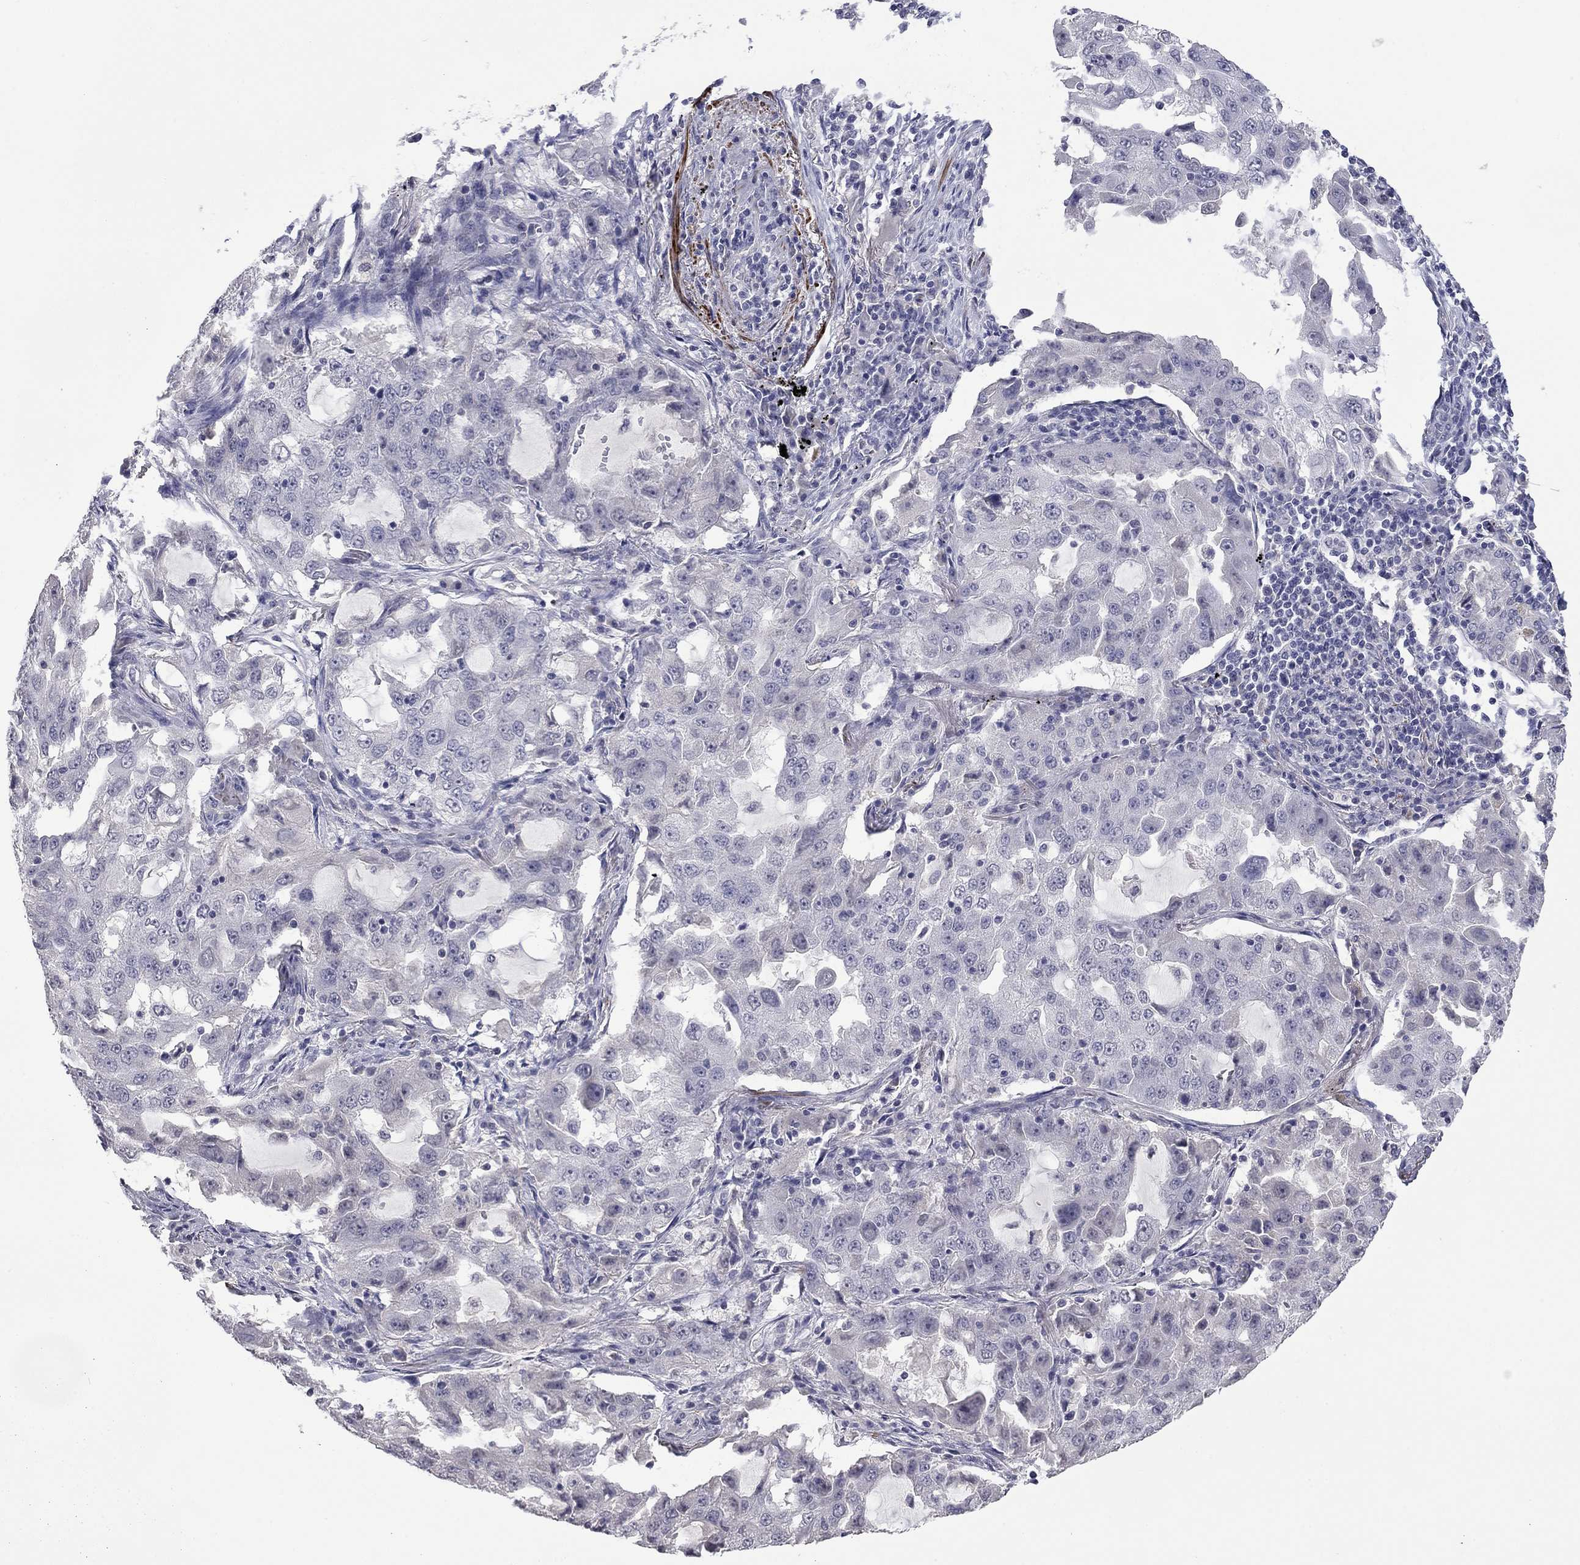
{"staining": {"intensity": "negative", "quantity": "none", "location": "none"}, "tissue": "lung cancer", "cell_type": "Tumor cells", "image_type": "cancer", "snomed": [{"axis": "morphology", "description": "Adenocarcinoma, NOS"}, {"axis": "topography", "description": "Lung"}], "caption": "A histopathology image of human adenocarcinoma (lung) is negative for staining in tumor cells.", "gene": "IP6K3", "patient": {"sex": "female", "age": 61}}